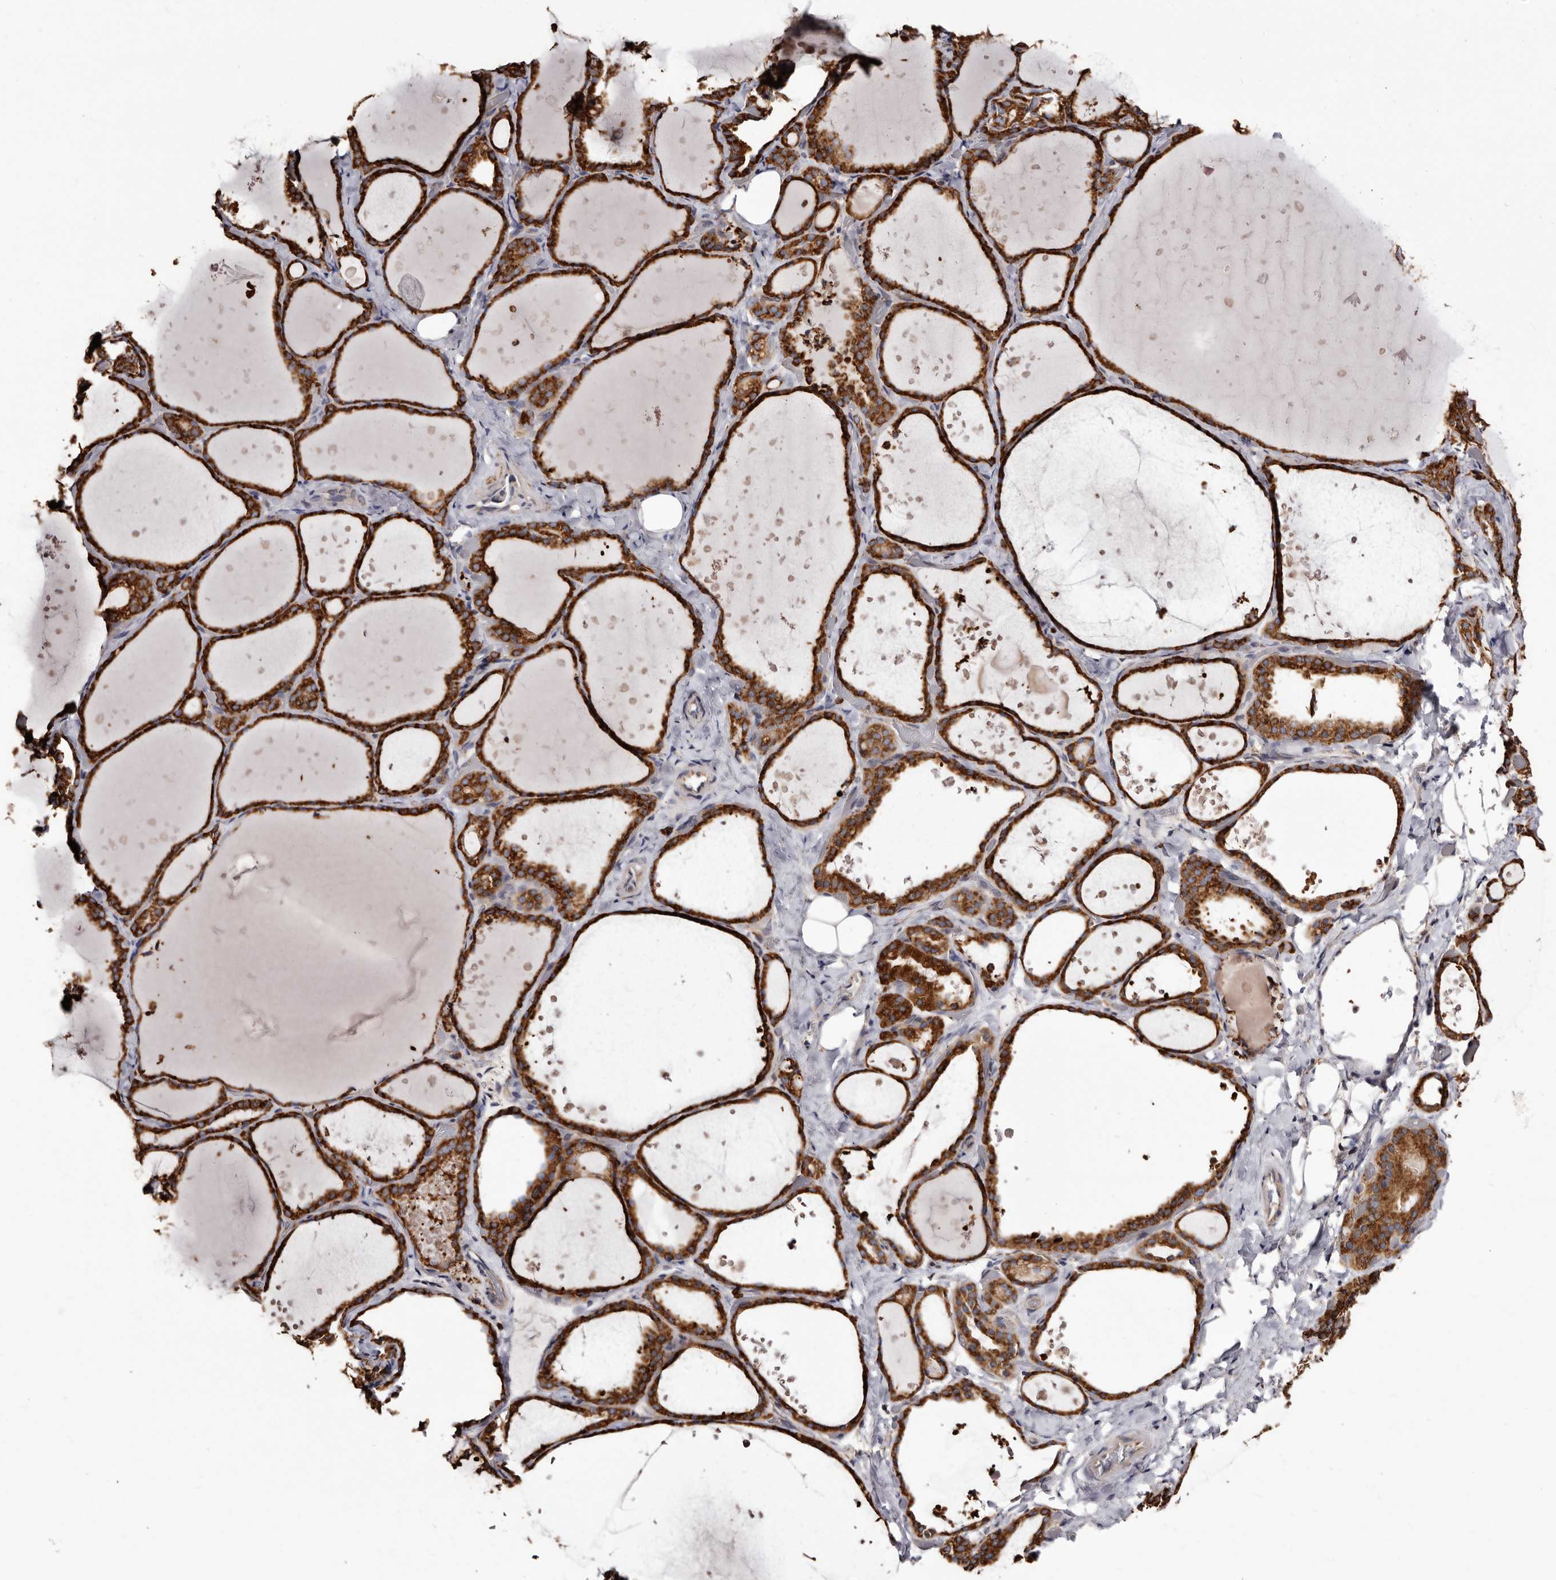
{"staining": {"intensity": "strong", "quantity": ">75%", "location": "cytoplasmic/membranous"}, "tissue": "thyroid gland", "cell_type": "Glandular cells", "image_type": "normal", "snomed": [{"axis": "morphology", "description": "Normal tissue, NOS"}, {"axis": "topography", "description": "Thyroid gland"}], "caption": "DAB (3,3'-diaminobenzidine) immunohistochemical staining of benign thyroid gland reveals strong cytoplasmic/membranous protein staining in approximately >75% of glandular cells.", "gene": "ACBD6", "patient": {"sex": "female", "age": 44}}